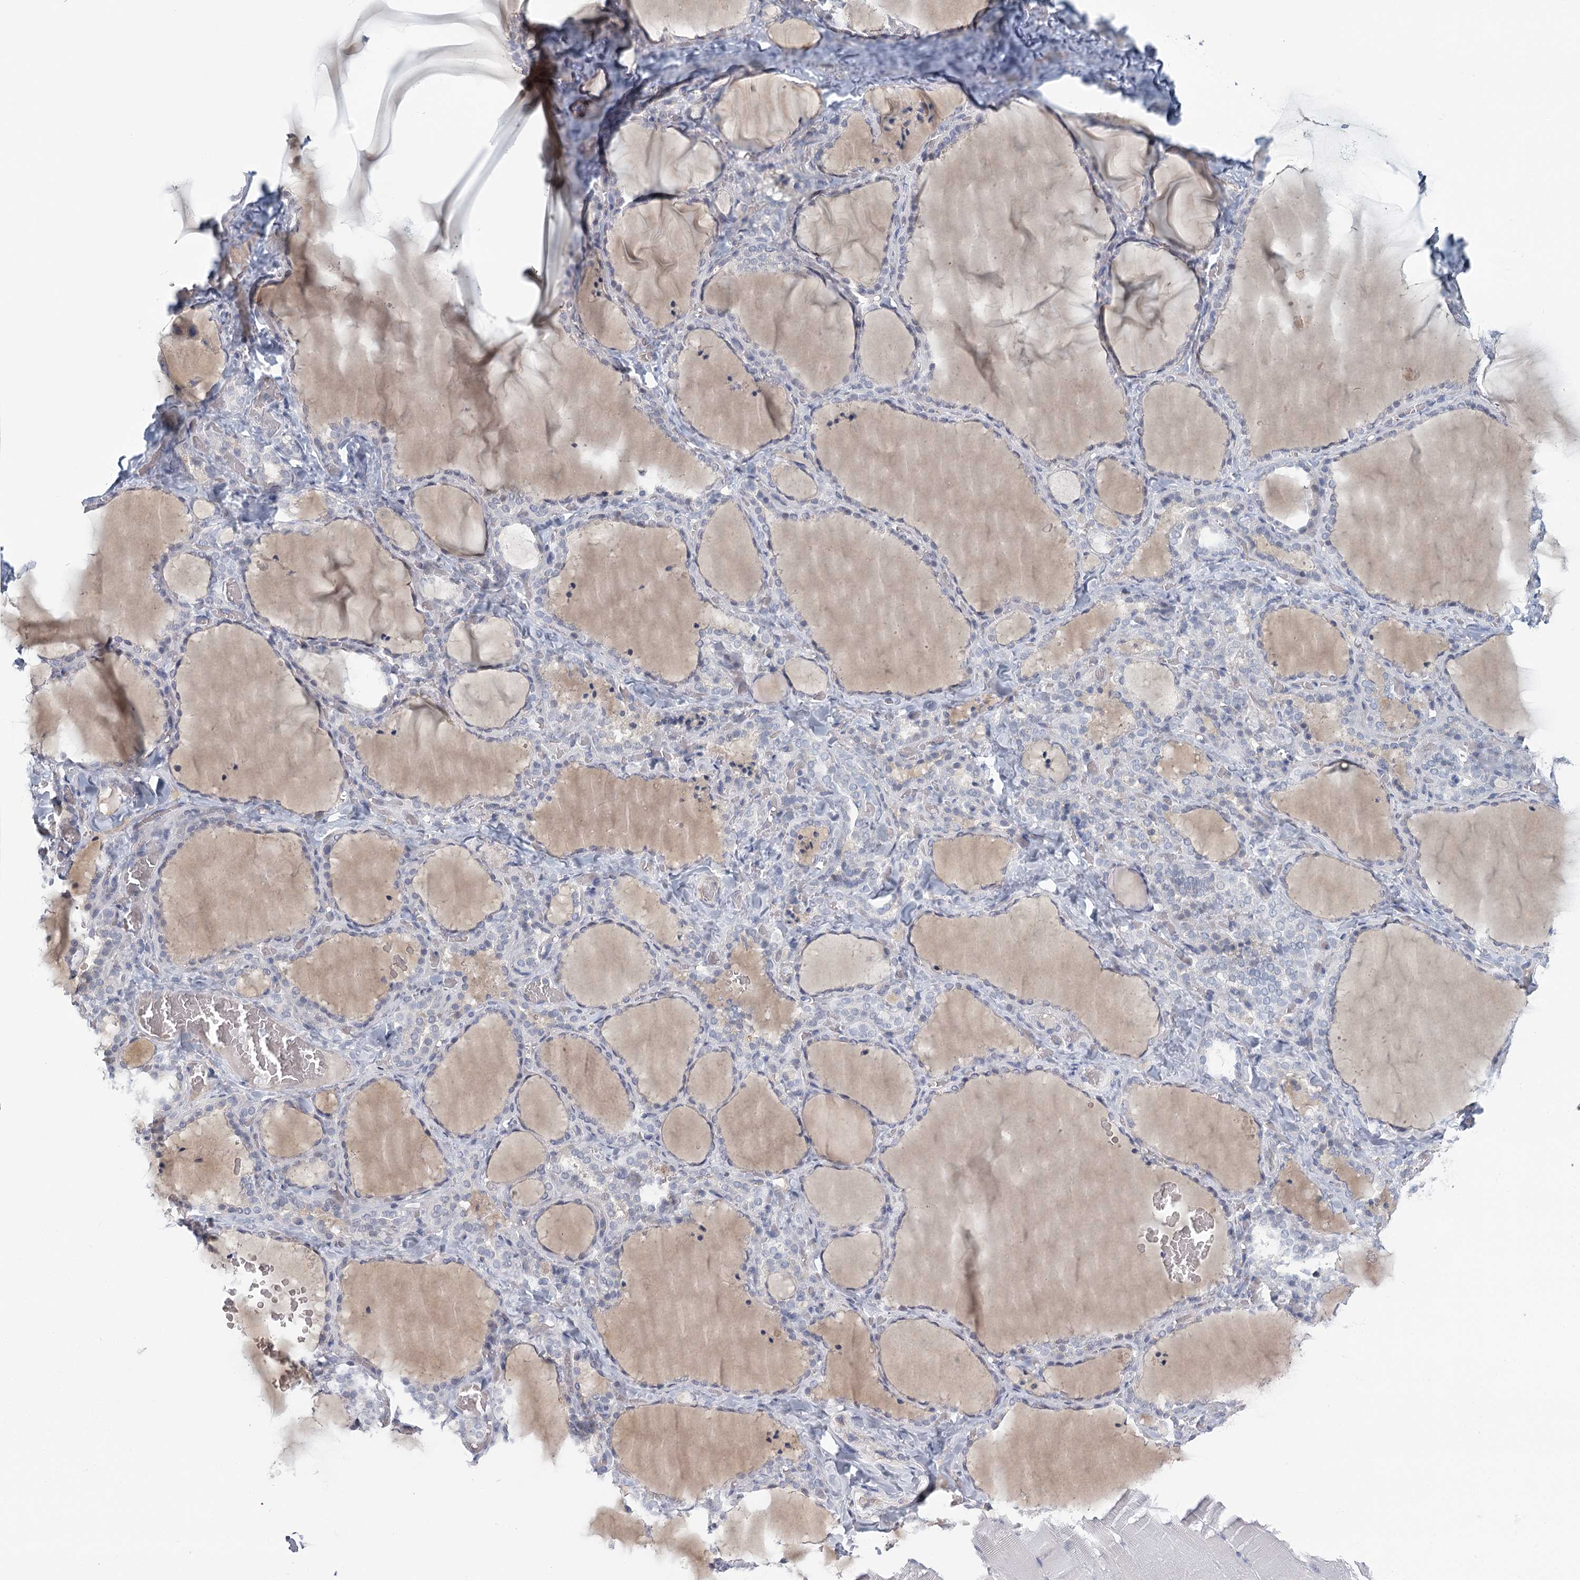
{"staining": {"intensity": "weak", "quantity": "25%-75%", "location": "nuclear"}, "tissue": "thyroid gland", "cell_type": "Glandular cells", "image_type": "normal", "snomed": [{"axis": "morphology", "description": "Normal tissue, NOS"}, {"axis": "topography", "description": "Thyroid gland"}], "caption": "About 25%-75% of glandular cells in normal human thyroid gland demonstrate weak nuclear protein staining as visualized by brown immunohistochemical staining.", "gene": "USP11", "patient": {"sex": "female", "age": 22}}